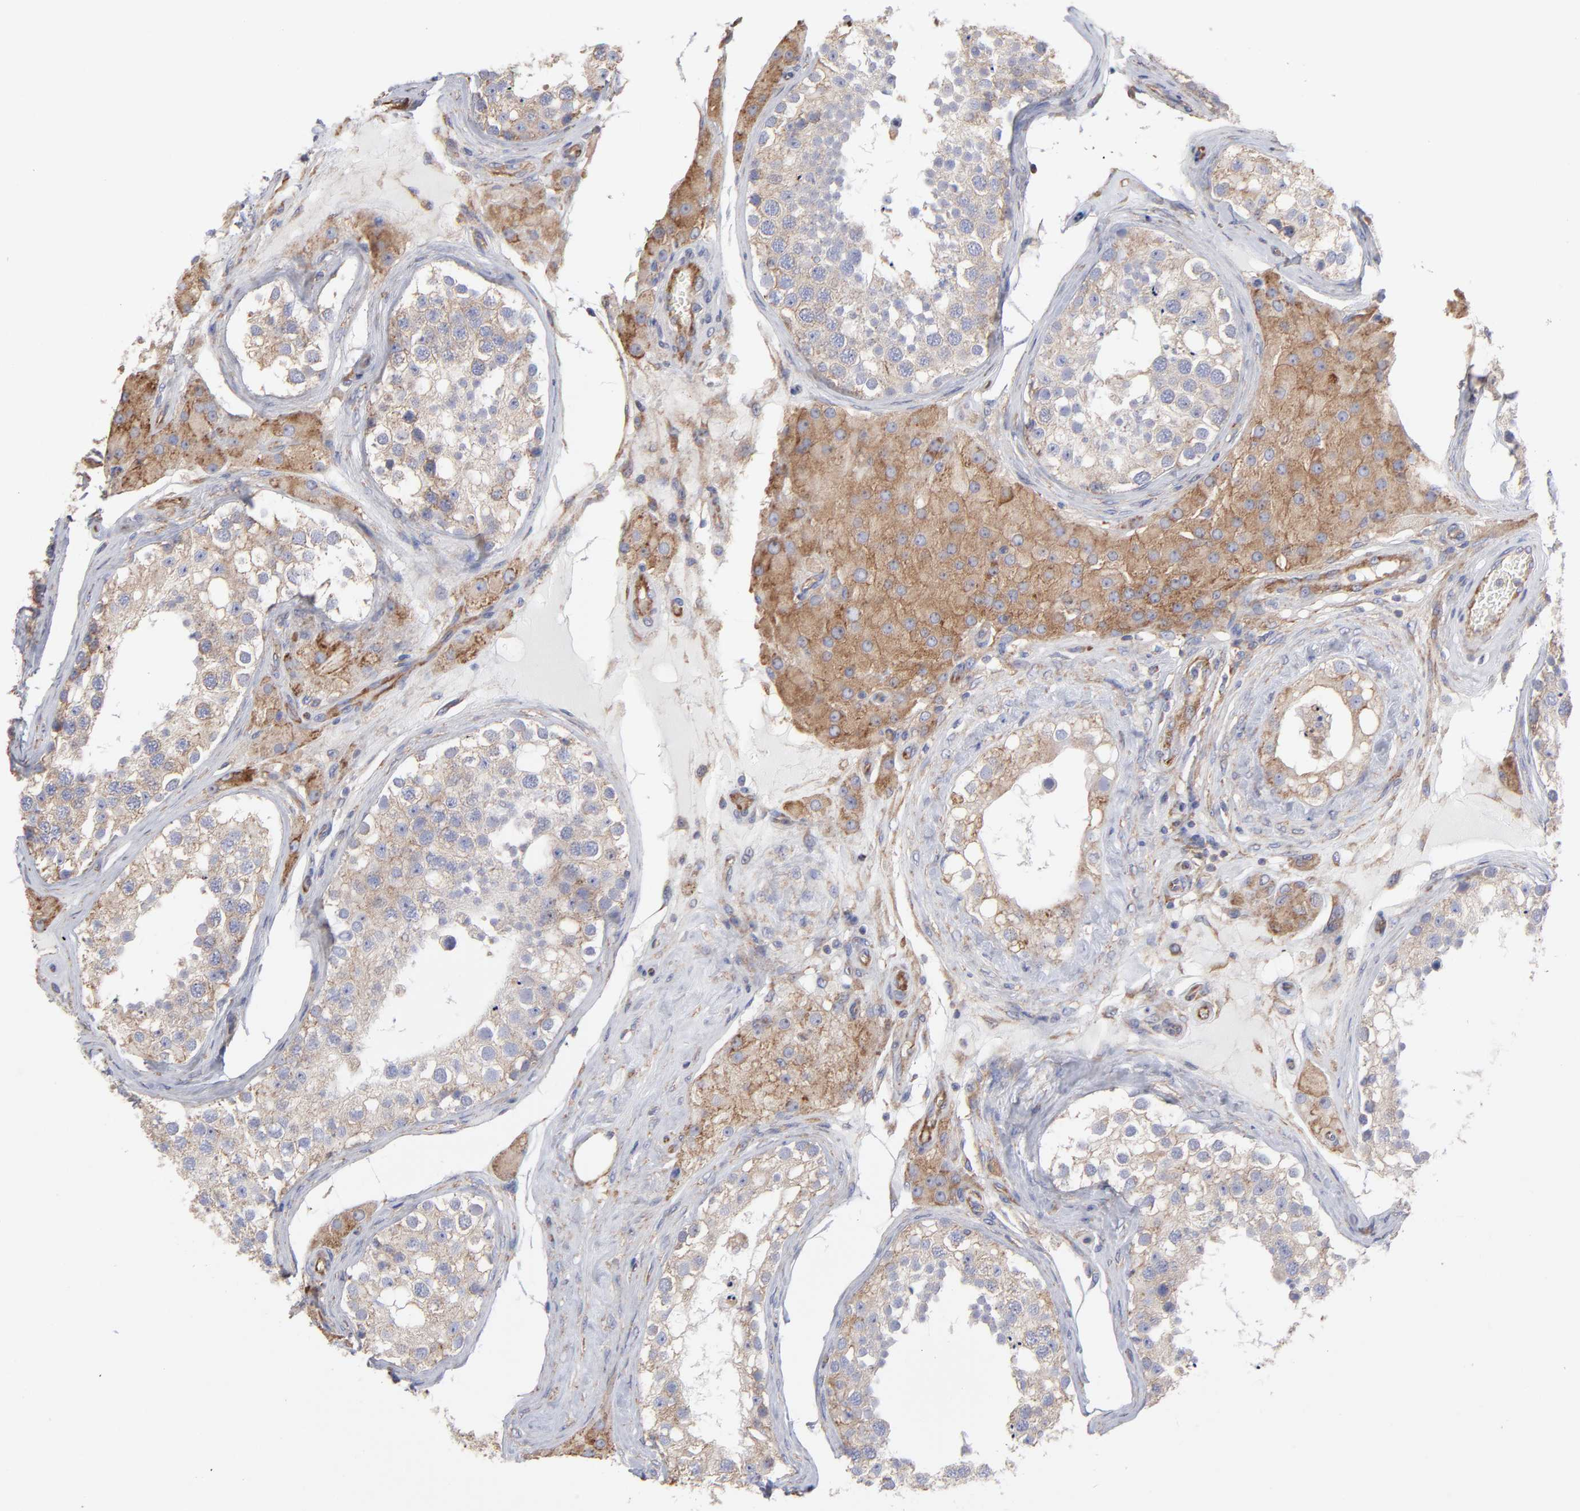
{"staining": {"intensity": "weak", "quantity": ">75%", "location": "cytoplasmic/membranous"}, "tissue": "testis", "cell_type": "Cells in seminiferous ducts", "image_type": "normal", "snomed": [{"axis": "morphology", "description": "Normal tissue, NOS"}, {"axis": "topography", "description": "Testis"}], "caption": "Weak cytoplasmic/membranous staining for a protein is seen in about >75% of cells in seminiferous ducts of benign testis using IHC.", "gene": "RPL3", "patient": {"sex": "male", "age": 68}}